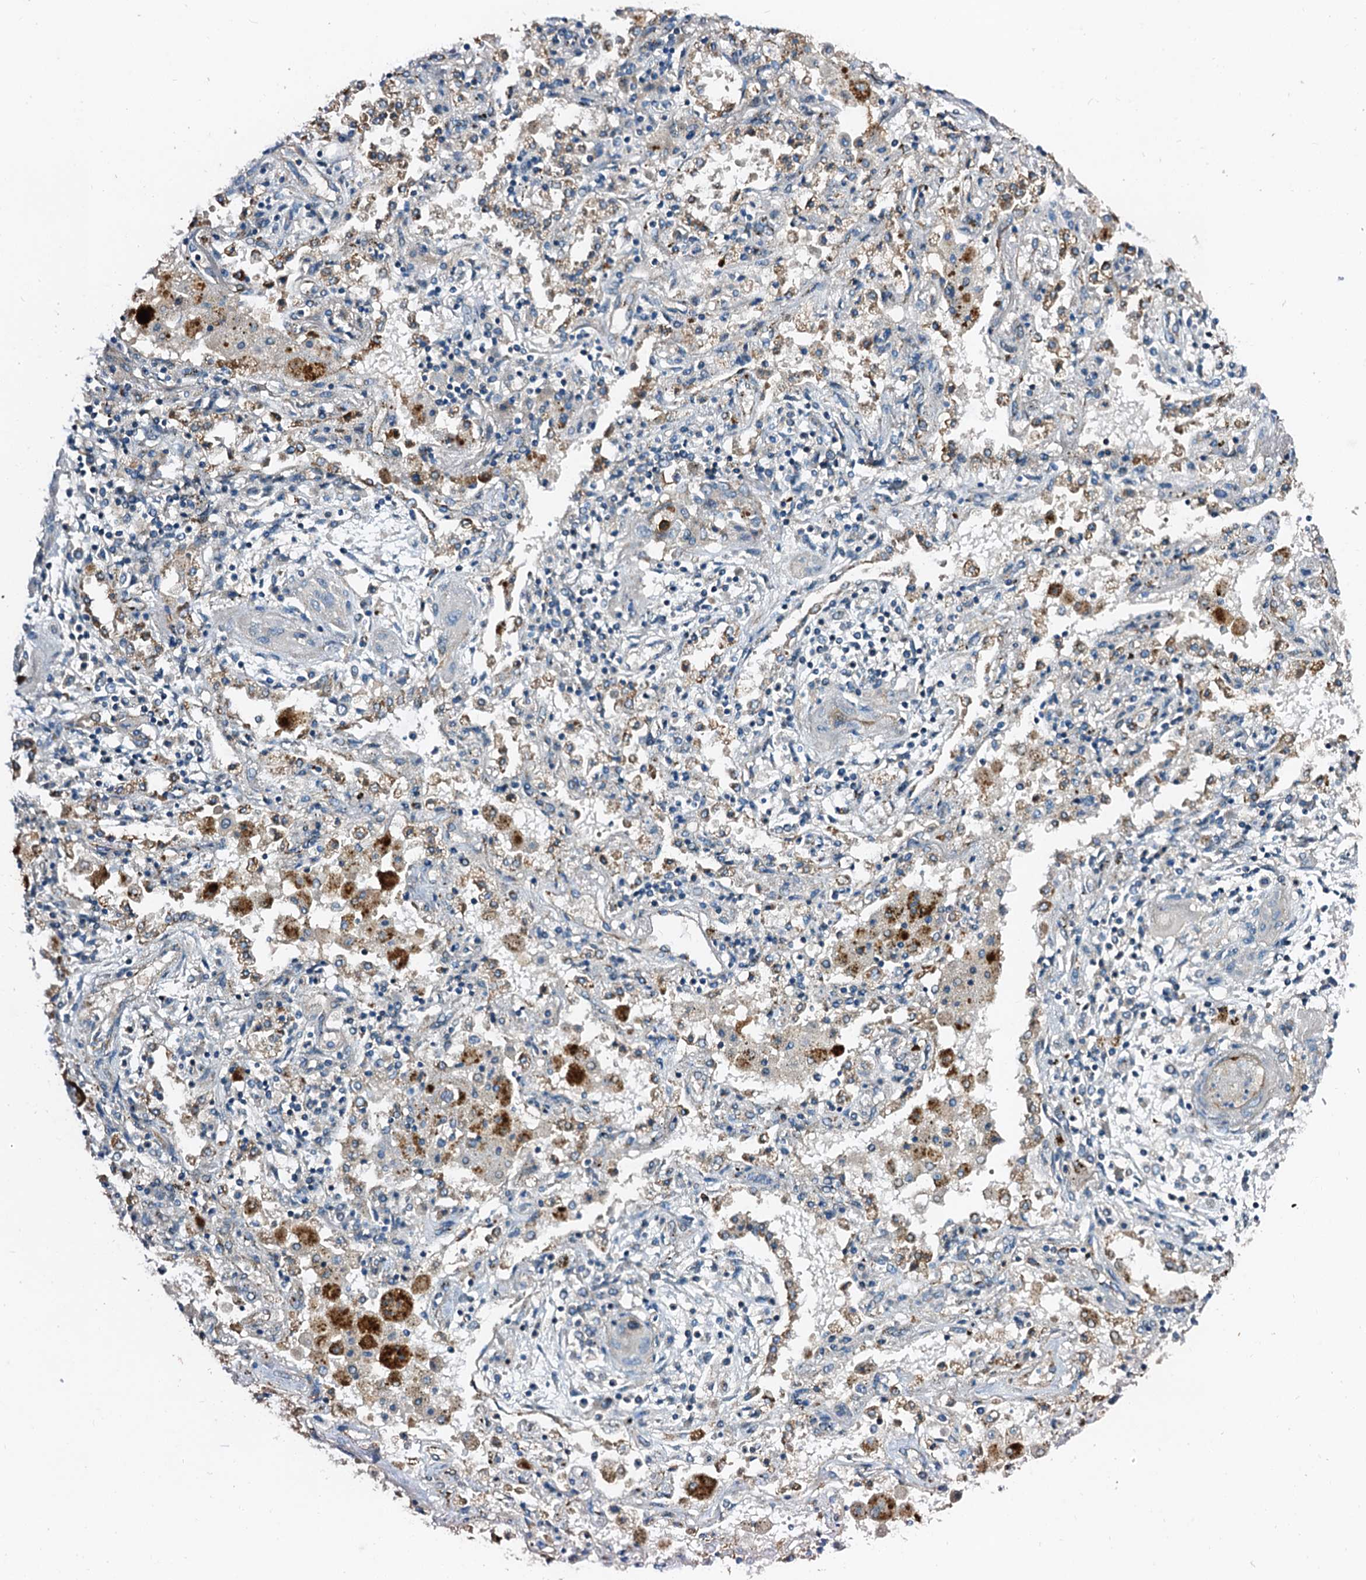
{"staining": {"intensity": "negative", "quantity": "none", "location": "none"}, "tissue": "lung cancer", "cell_type": "Tumor cells", "image_type": "cancer", "snomed": [{"axis": "morphology", "description": "Squamous cell carcinoma, NOS"}, {"axis": "topography", "description": "Lung"}], "caption": "Protein analysis of lung cancer (squamous cell carcinoma) shows no significant staining in tumor cells.", "gene": "FIBIN", "patient": {"sex": "female", "age": 47}}